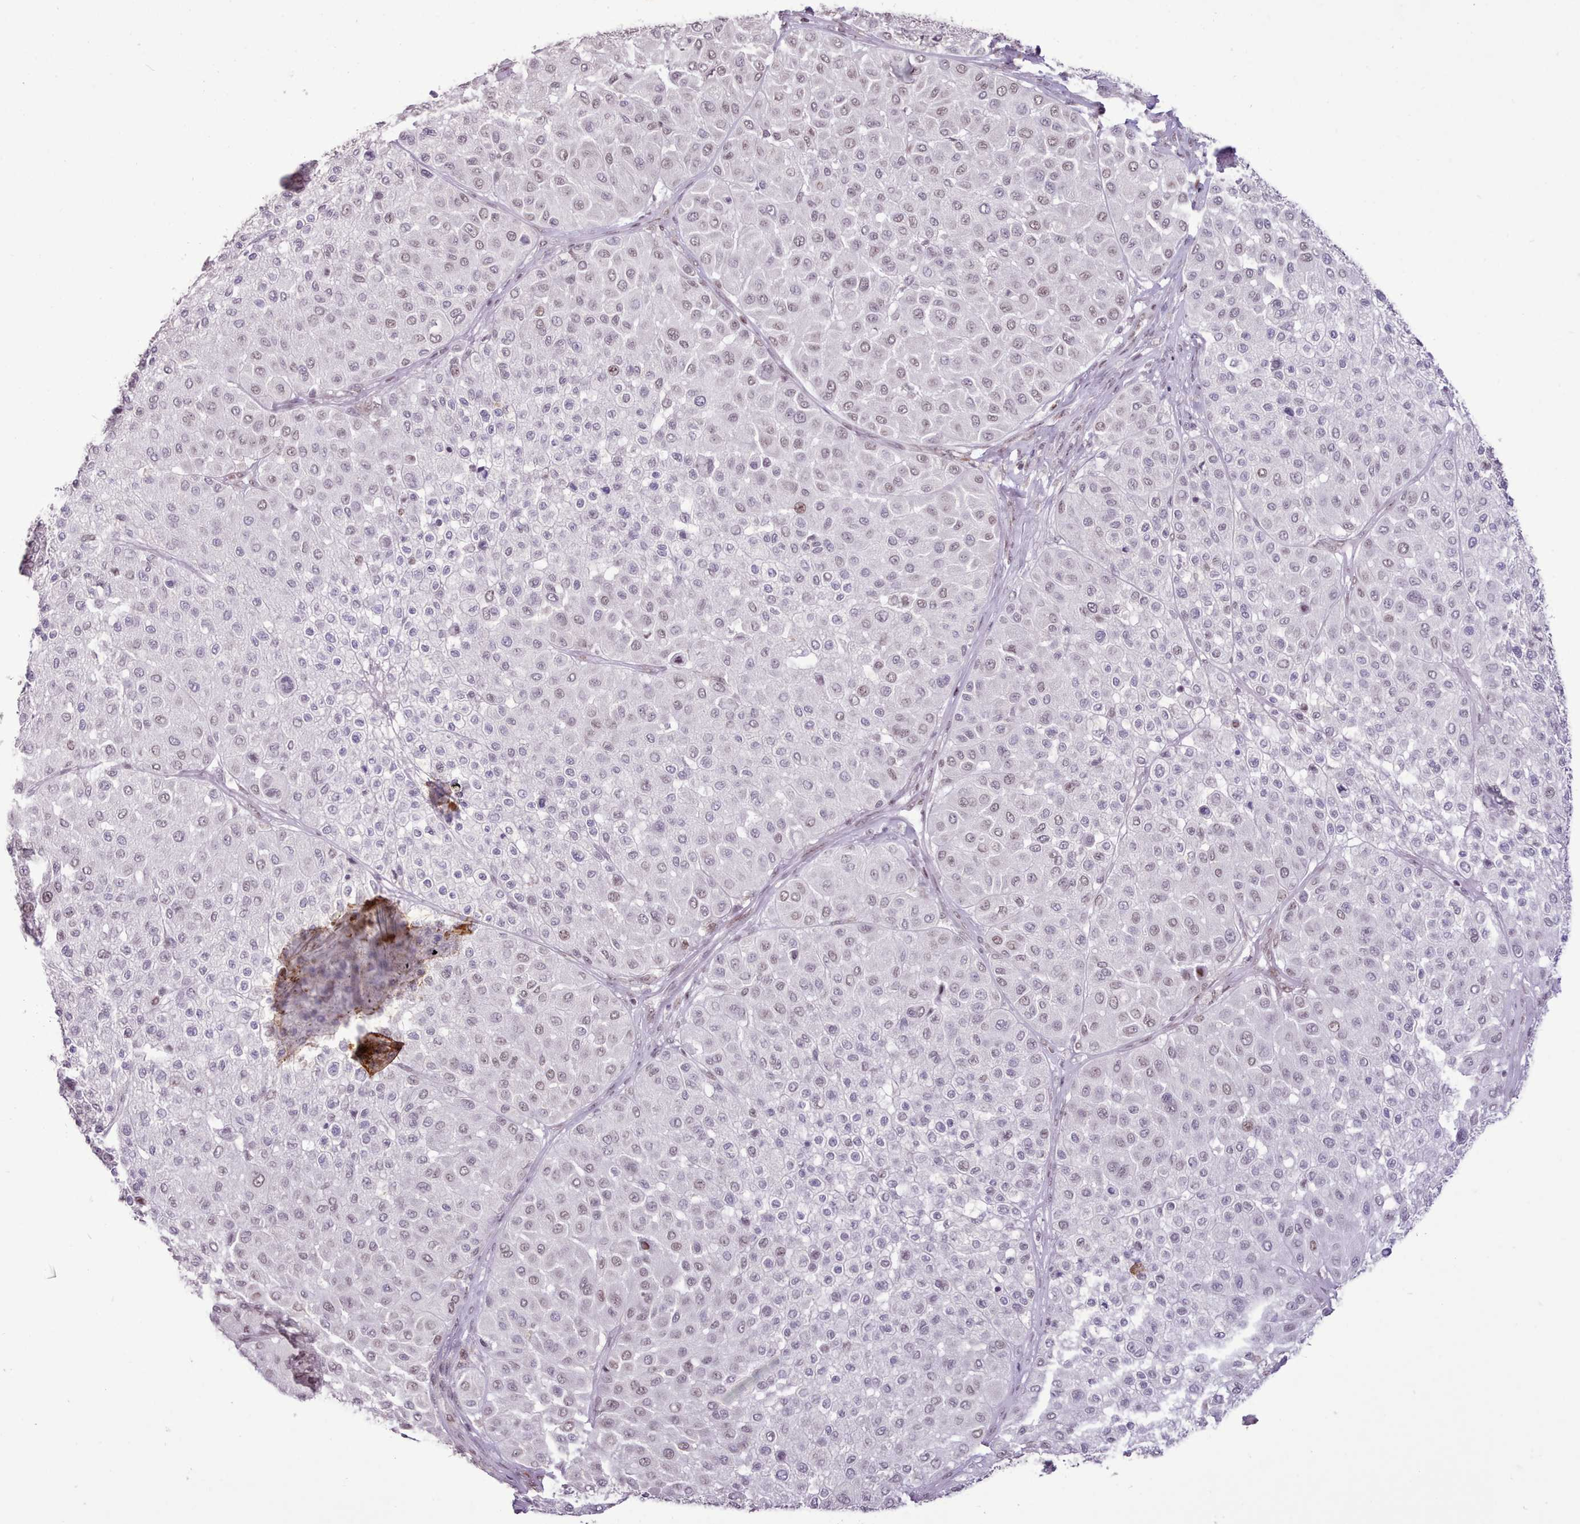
{"staining": {"intensity": "weak", "quantity": "25%-75%", "location": "nuclear"}, "tissue": "melanoma", "cell_type": "Tumor cells", "image_type": "cancer", "snomed": [{"axis": "morphology", "description": "Malignant melanoma, Metastatic site"}, {"axis": "topography", "description": "Smooth muscle"}], "caption": "An immunohistochemistry image of neoplastic tissue is shown. Protein staining in brown highlights weak nuclear positivity in melanoma within tumor cells.", "gene": "TAF15", "patient": {"sex": "male", "age": 41}}